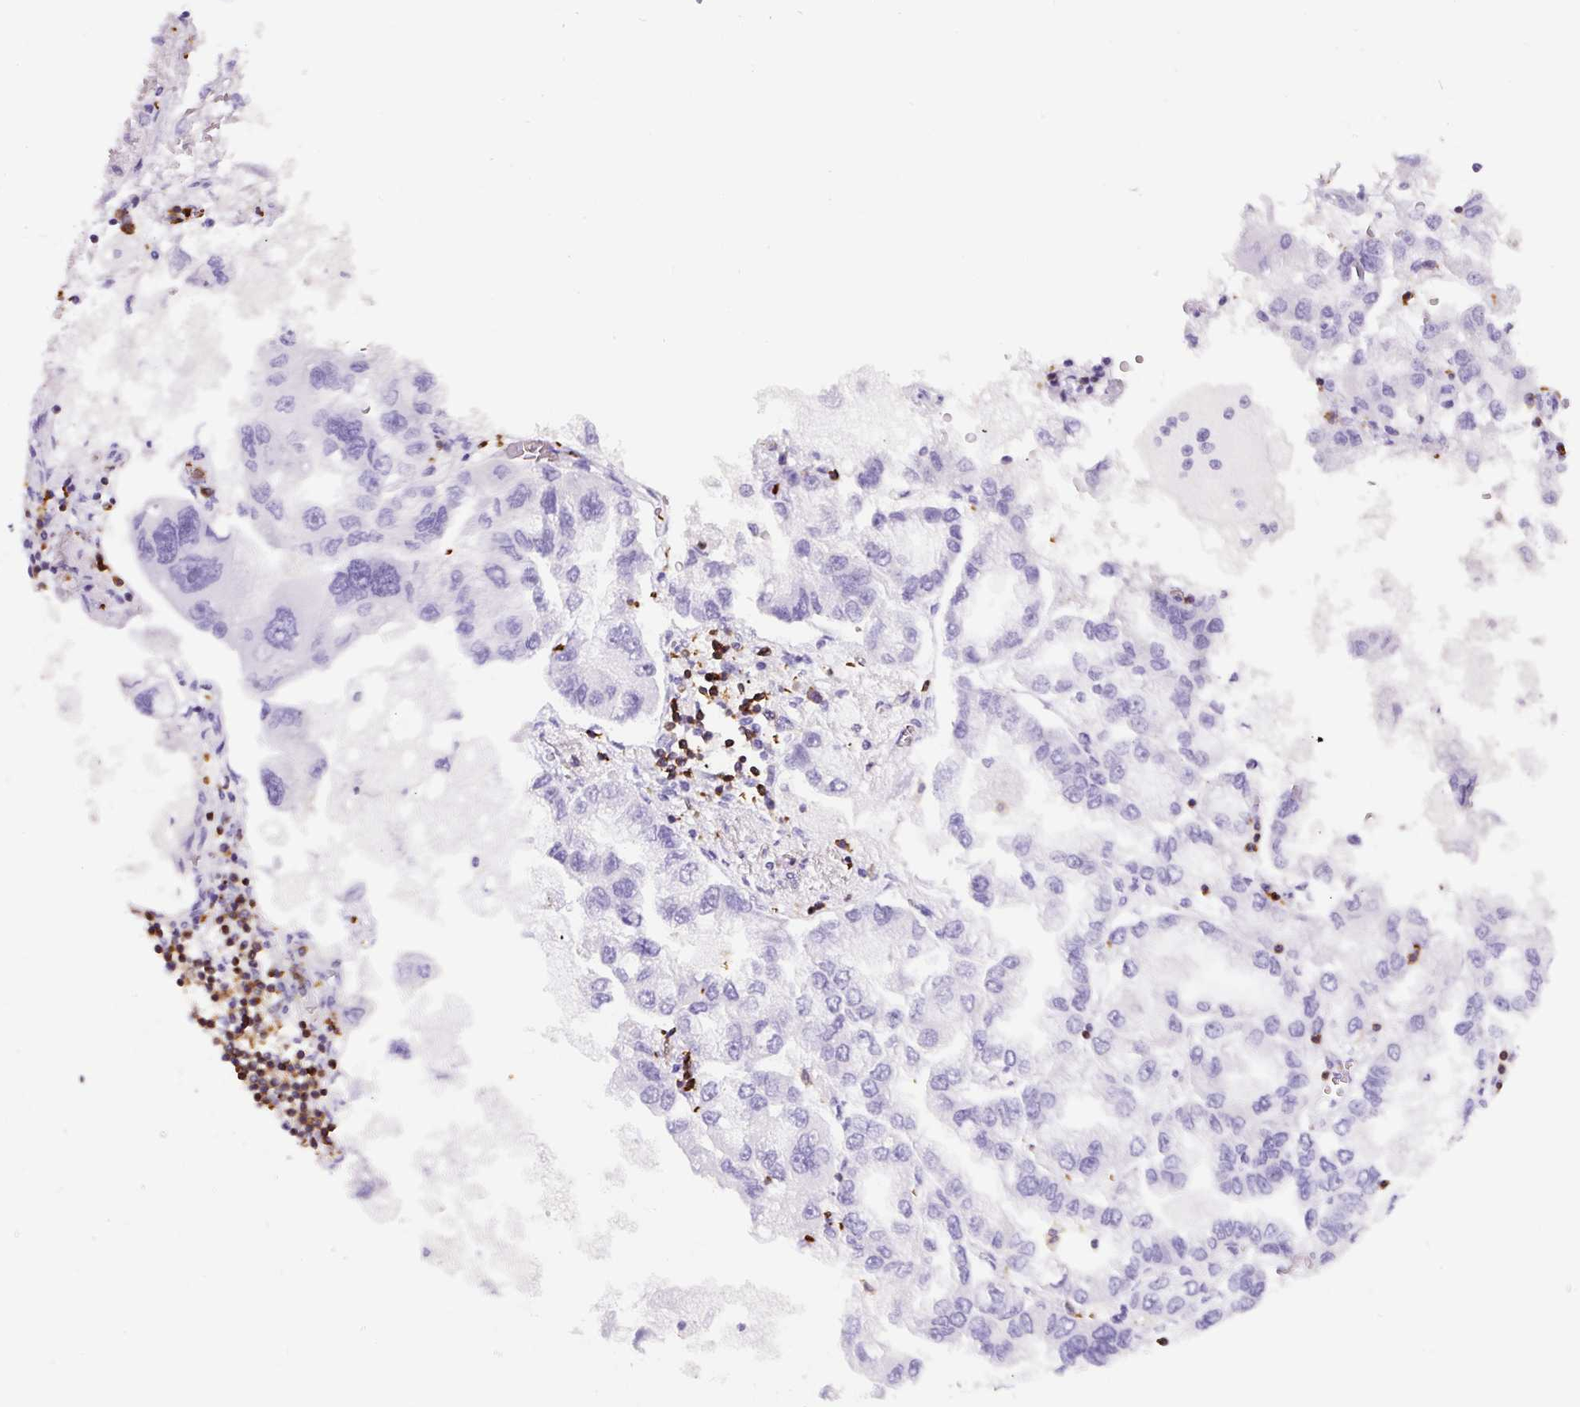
{"staining": {"intensity": "negative", "quantity": "none", "location": "none"}, "tissue": "lung cancer", "cell_type": "Tumor cells", "image_type": "cancer", "snomed": [{"axis": "morphology", "description": "Adenocarcinoma, NOS"}, {"axis": "topography", "description": "Lung"}], "caption": "There is no significant positivity in tumor cells of lung adenocarcinoma.", "gene": "FAM228B", "patient": {"sex": "female", "age": 54}}